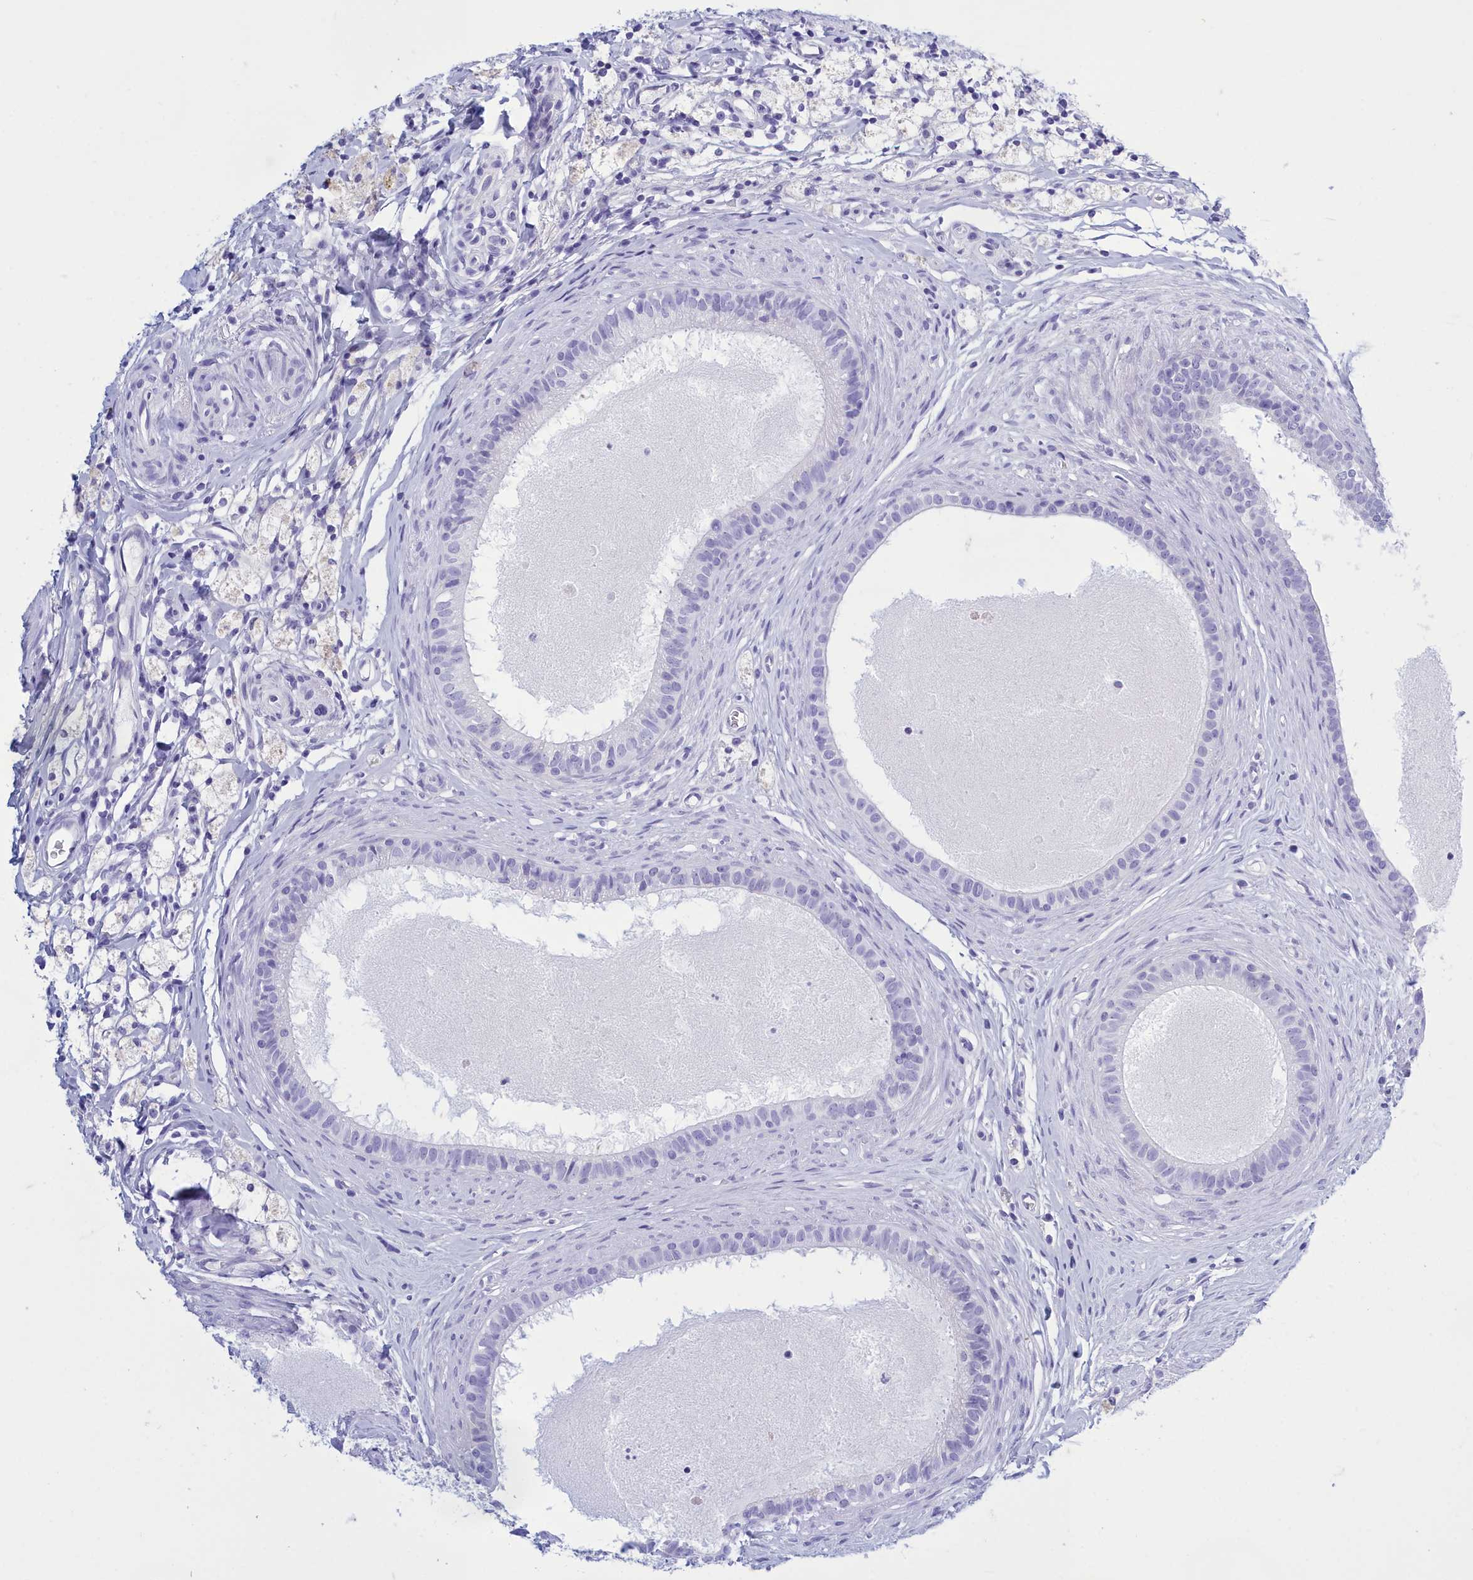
{"staining": {"intensity": "negative", "quantity": "none", "location": "none"}, "tissue": "epididymis", "cell_type": "Glandular cells", "image_type": "normal", "snomed": [{"axis": "morphology", "description": "Normal tissue, NOS"}, {"axis": "topography", "description": "Epididymis"}], "caption": "An image of epididymis stained for a protein reveals no brown staining in glandular cells. Nuclei are stained in blue.", "gene": "TMEM97", "patient": {"sex": "male", "age": 80}}